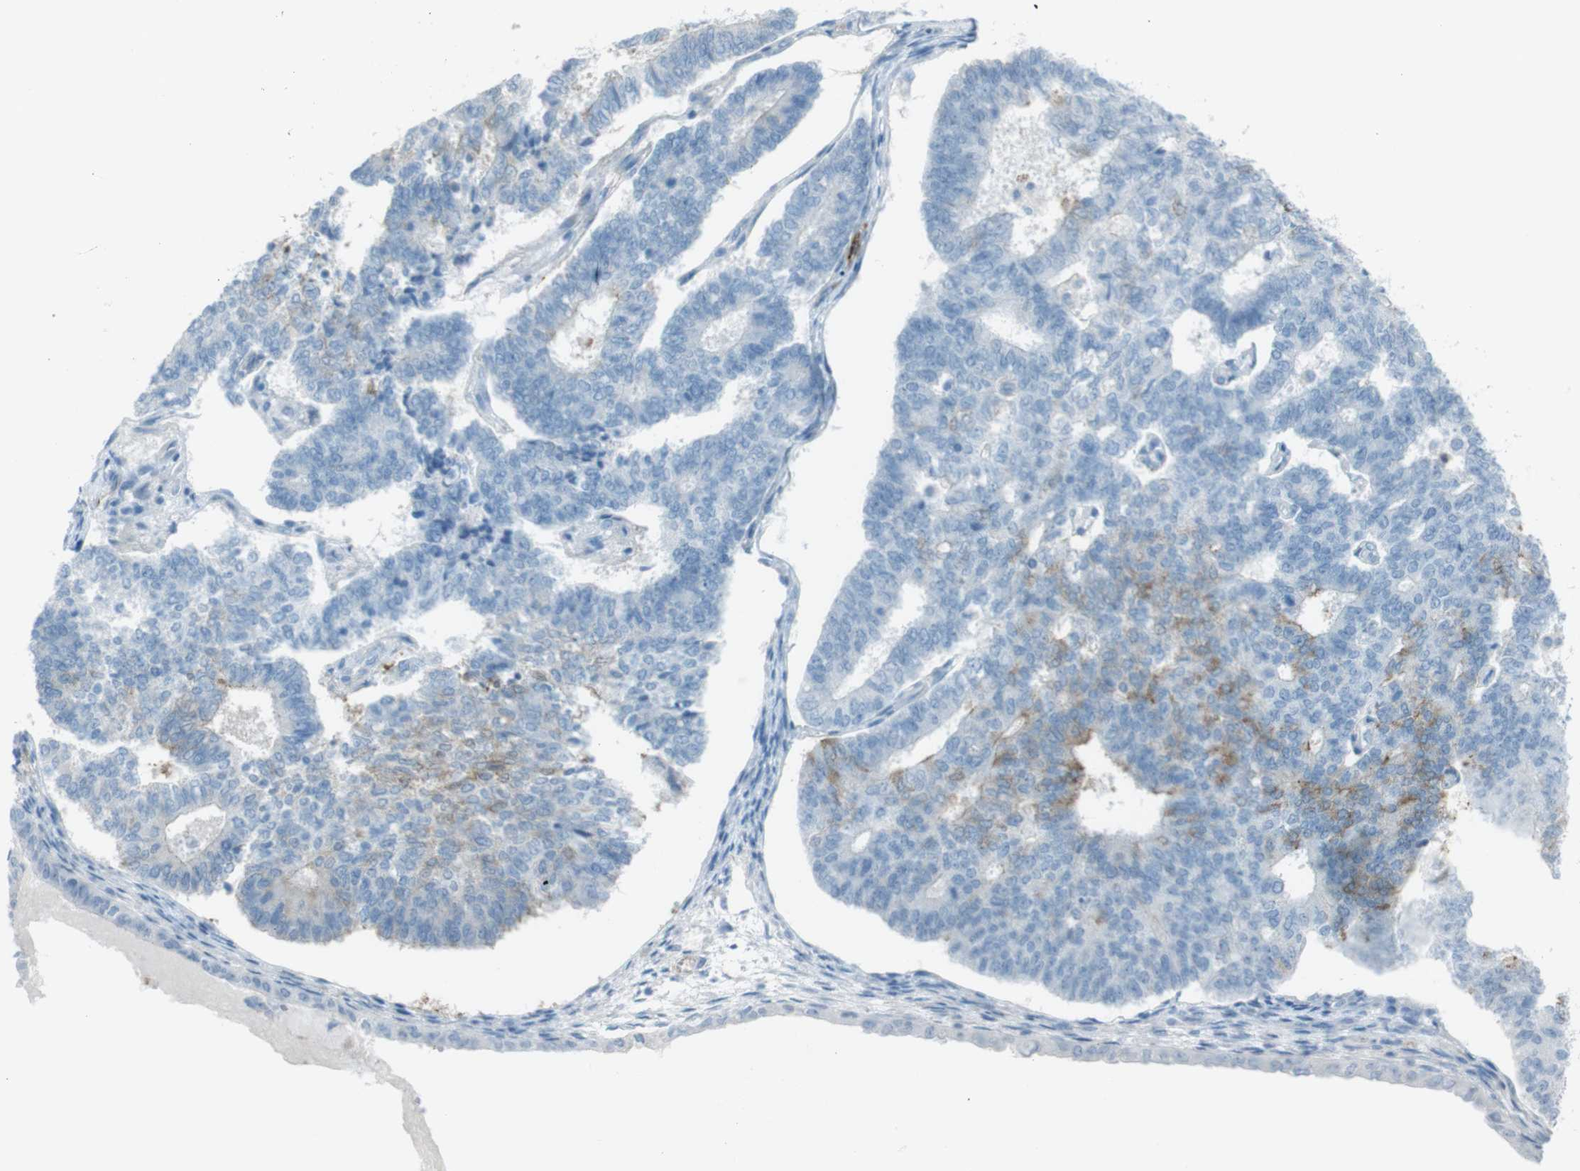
{"staining": {"intensity": "weak", "quantity": "<25%", "location": "cytoplasmic/membranous"}, "tissue": "endometrial cancer", "cell_type": "Tumor cells", "image_type": "cancer", "snomed": [{"axis": "morphology", "description": "Adenocarcinoma, NOS"}, {"axis": "topography", "description": "Endometrium"}], "caption": "A photomicrograph of endometrial cancer stained for a protein reveals no brown staining in tumor cells.", "gene": "TUBB2A", "patient": {"sex": "female", "age": 70}}